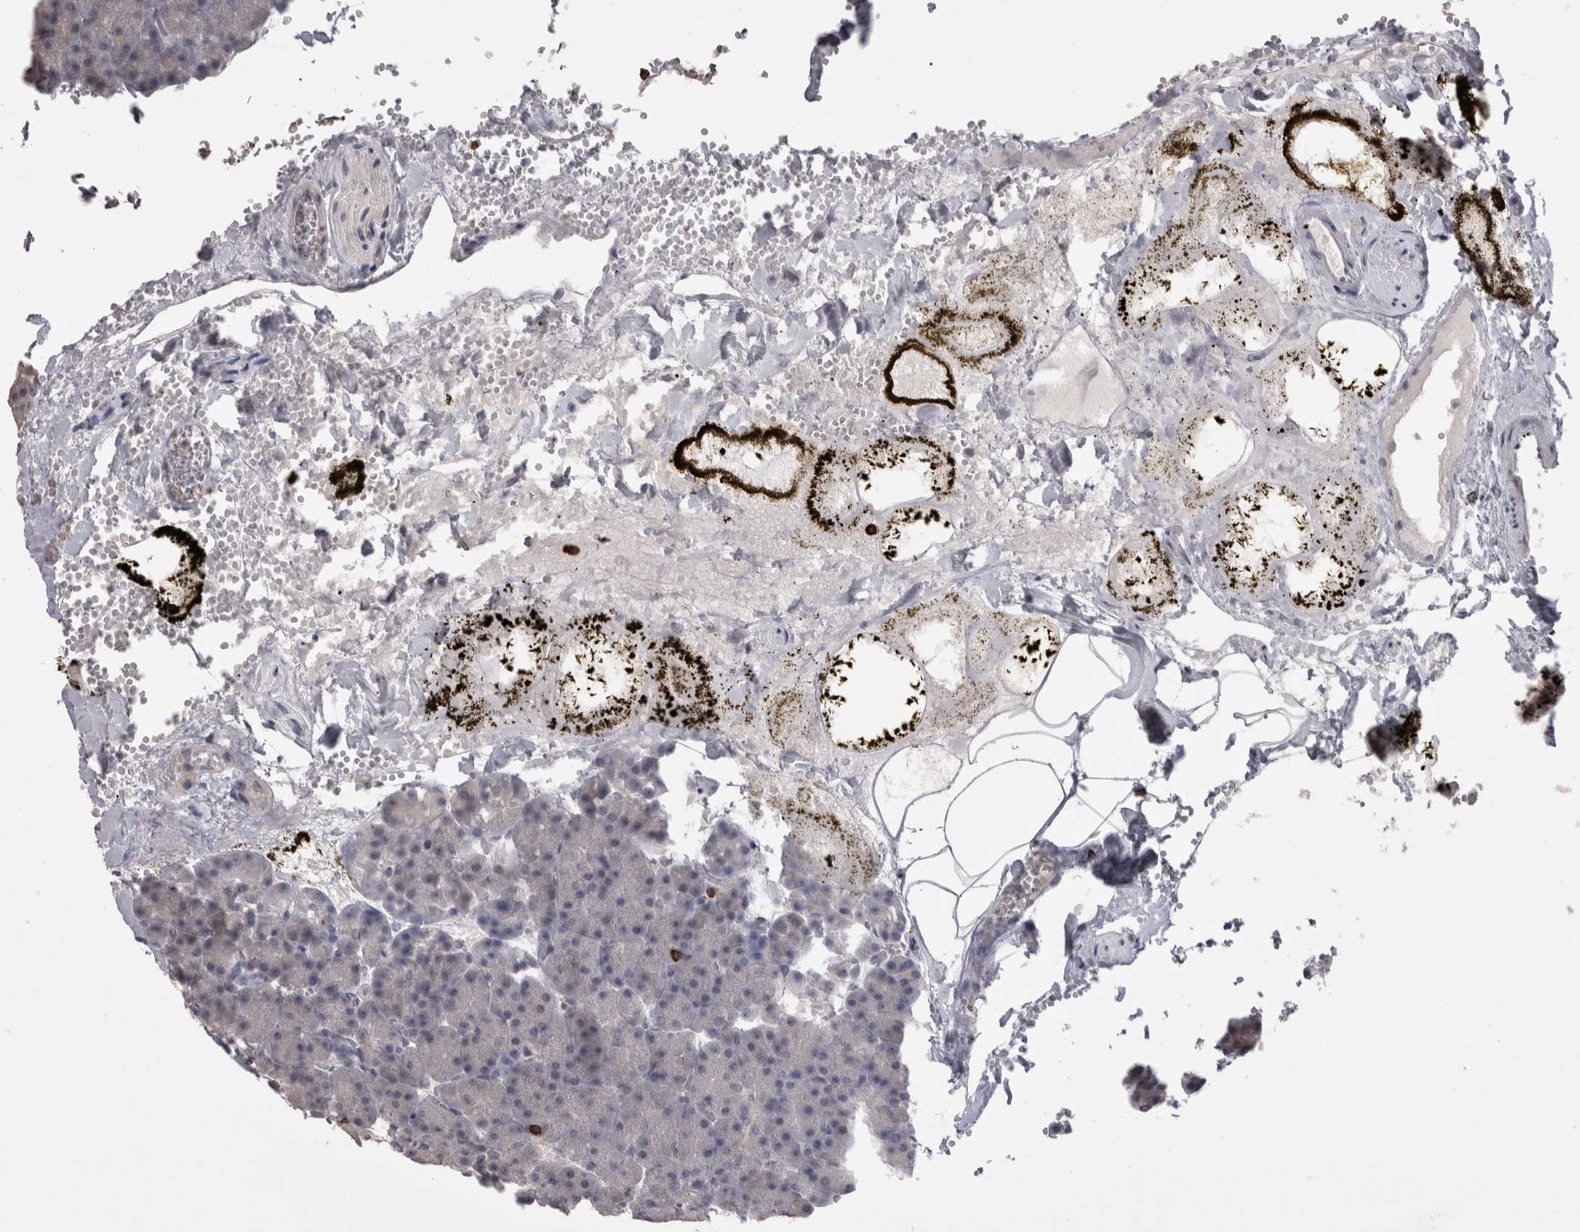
{"staining": {"intensity": "negative", "quantity": "none", "location": "none"}, "tissue": "pancreas", "cell_type": "Exocrine glandular cells", "image_type": "normal", "snomed": [{"axis": "morphology", "description": "Normal tissue, NOS"}, {"axis": "morphology", "description": "Carcinoid, malignant, NOS"}, {"axis": "topography", "description": "Pancreas"}], "caption": "High power microscopy photomicrograph of an immunohistochemistry micrograph of normal pancreas, revealing no significant positivity in exocrine glandular cells. Brightfield microscopy of immunohistochemistry (IHC) stained with DAB (brown) and hematoxylin (blue), captured at high magnification.", "gene": "SKAP1", "patient": {"sex": "female", "age": 35}}